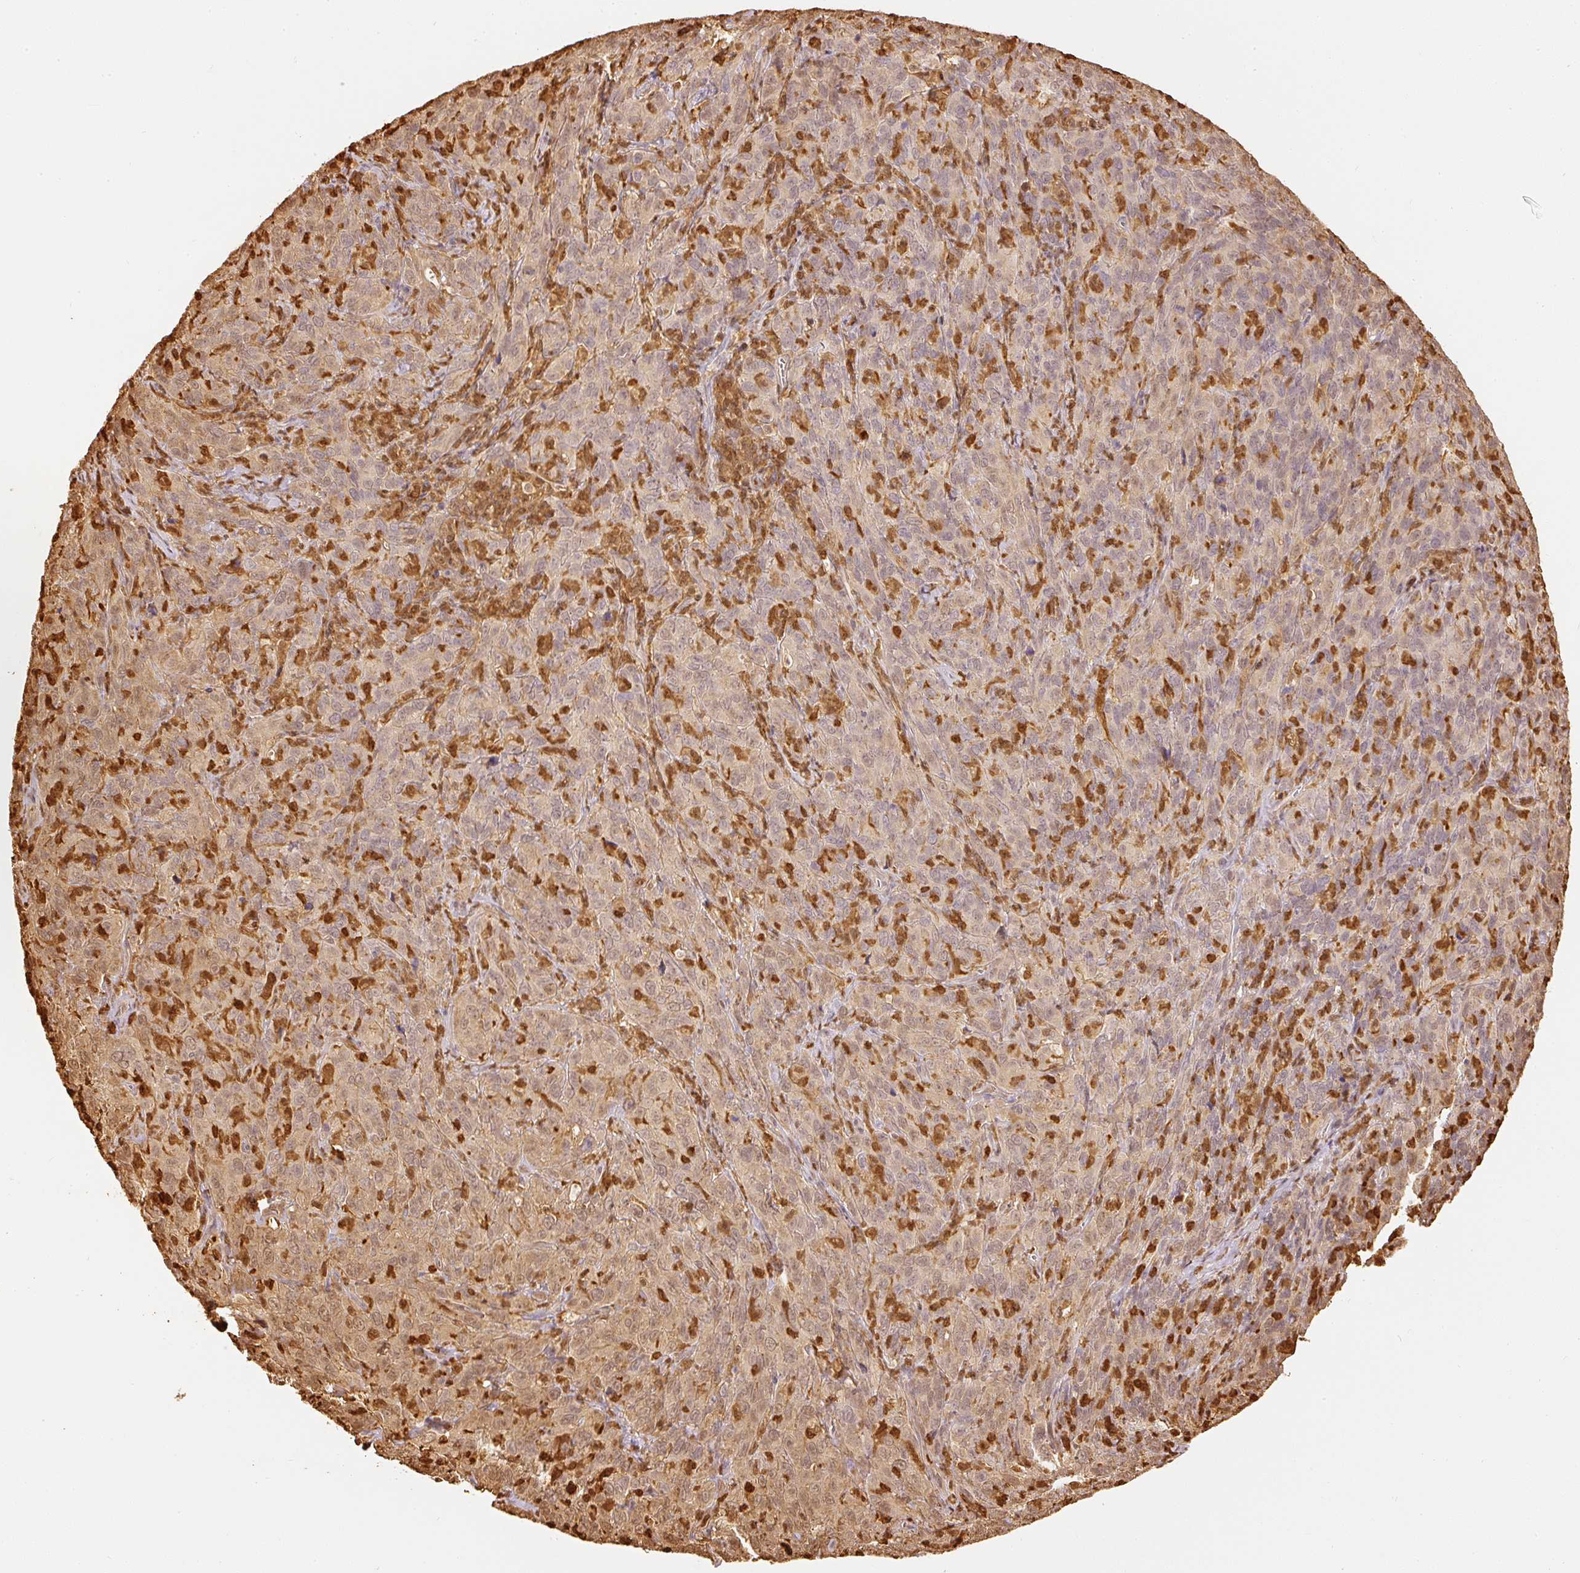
{"staining": {"intensity": "weak", "quantity": "25%-75%", "location": "cytoplasmic/membranous"}, "tissue": "cervical cancer", "cell_type": "Tumor cells", "image_type": "cancer", "snomed": [{"axis": "morphology", "description": "Normal tissue, NOS"}, {"axis": "morphology", "description": "Squamous cell carcinoma, NOS"}, {"axis": "topography", "description": "Cervix"}], "caption": "Protein staining by immunohistochemistry shows weak cytoplasmic/membranous positivity in about 25%-75% of tumor cells in squamous cell carcinoma (cervical).", "gene": "PFN1", "patient": {"sex": "female", "age": 51}}